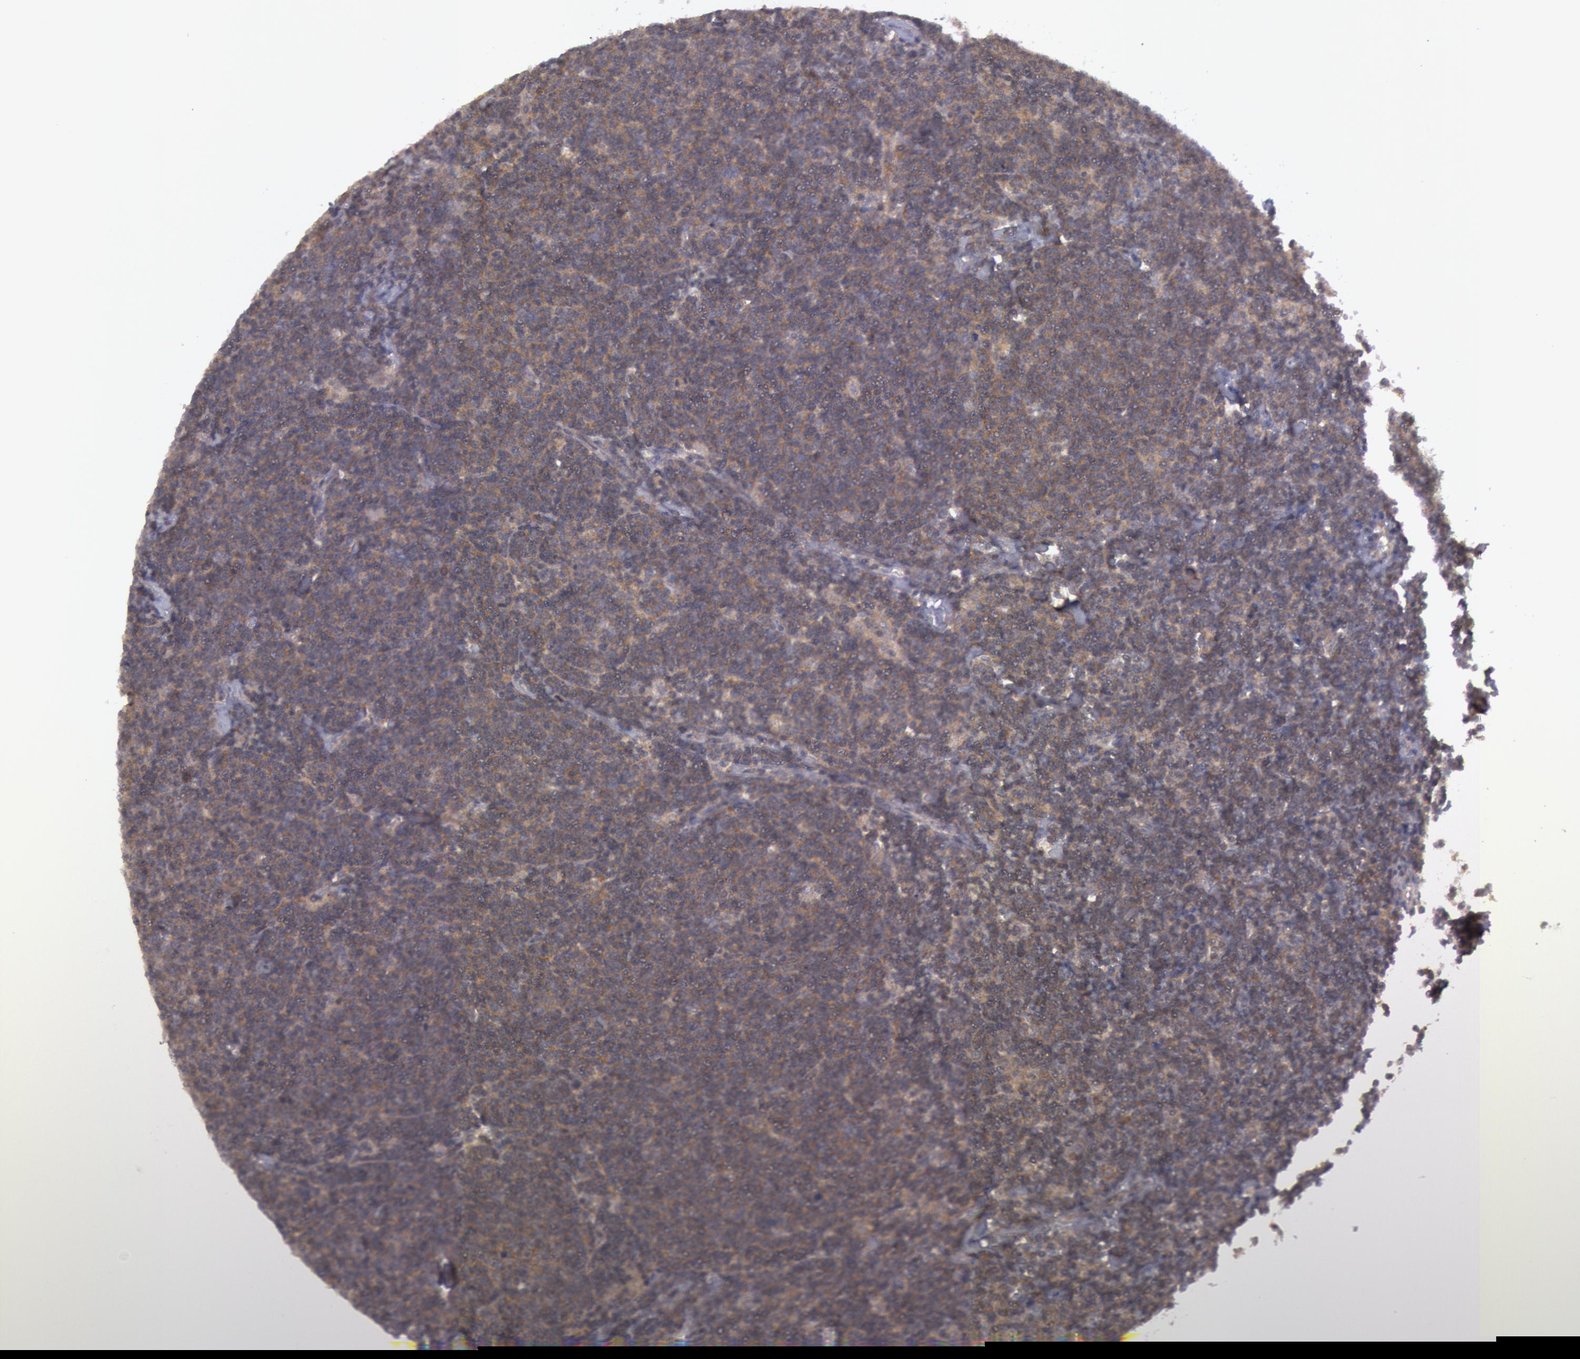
{"staining": {"intensity": "moderate", "quantity": "25%-75%", "location": "cytoplasmic/membranous"}, "tissue": "lymphoma", "cell_type": "Tumor cells", "image_type": "cancer", "snomed": [{"axis": "morphology", "description": "Malignant lymphoma, non-Hodgkin's type, Low grade"}, {"axis": "topography", "description": "Lymph node"}], "caption": "IHC (DAB (3,3'-diaminobenzidine)) staining of lymphoma displays moderate cytoplasmic/membranous protein staining in about 25%-75% of tumor cells.", "gene": "BRAF", "patient": {"sex": "male", "age": 65}}